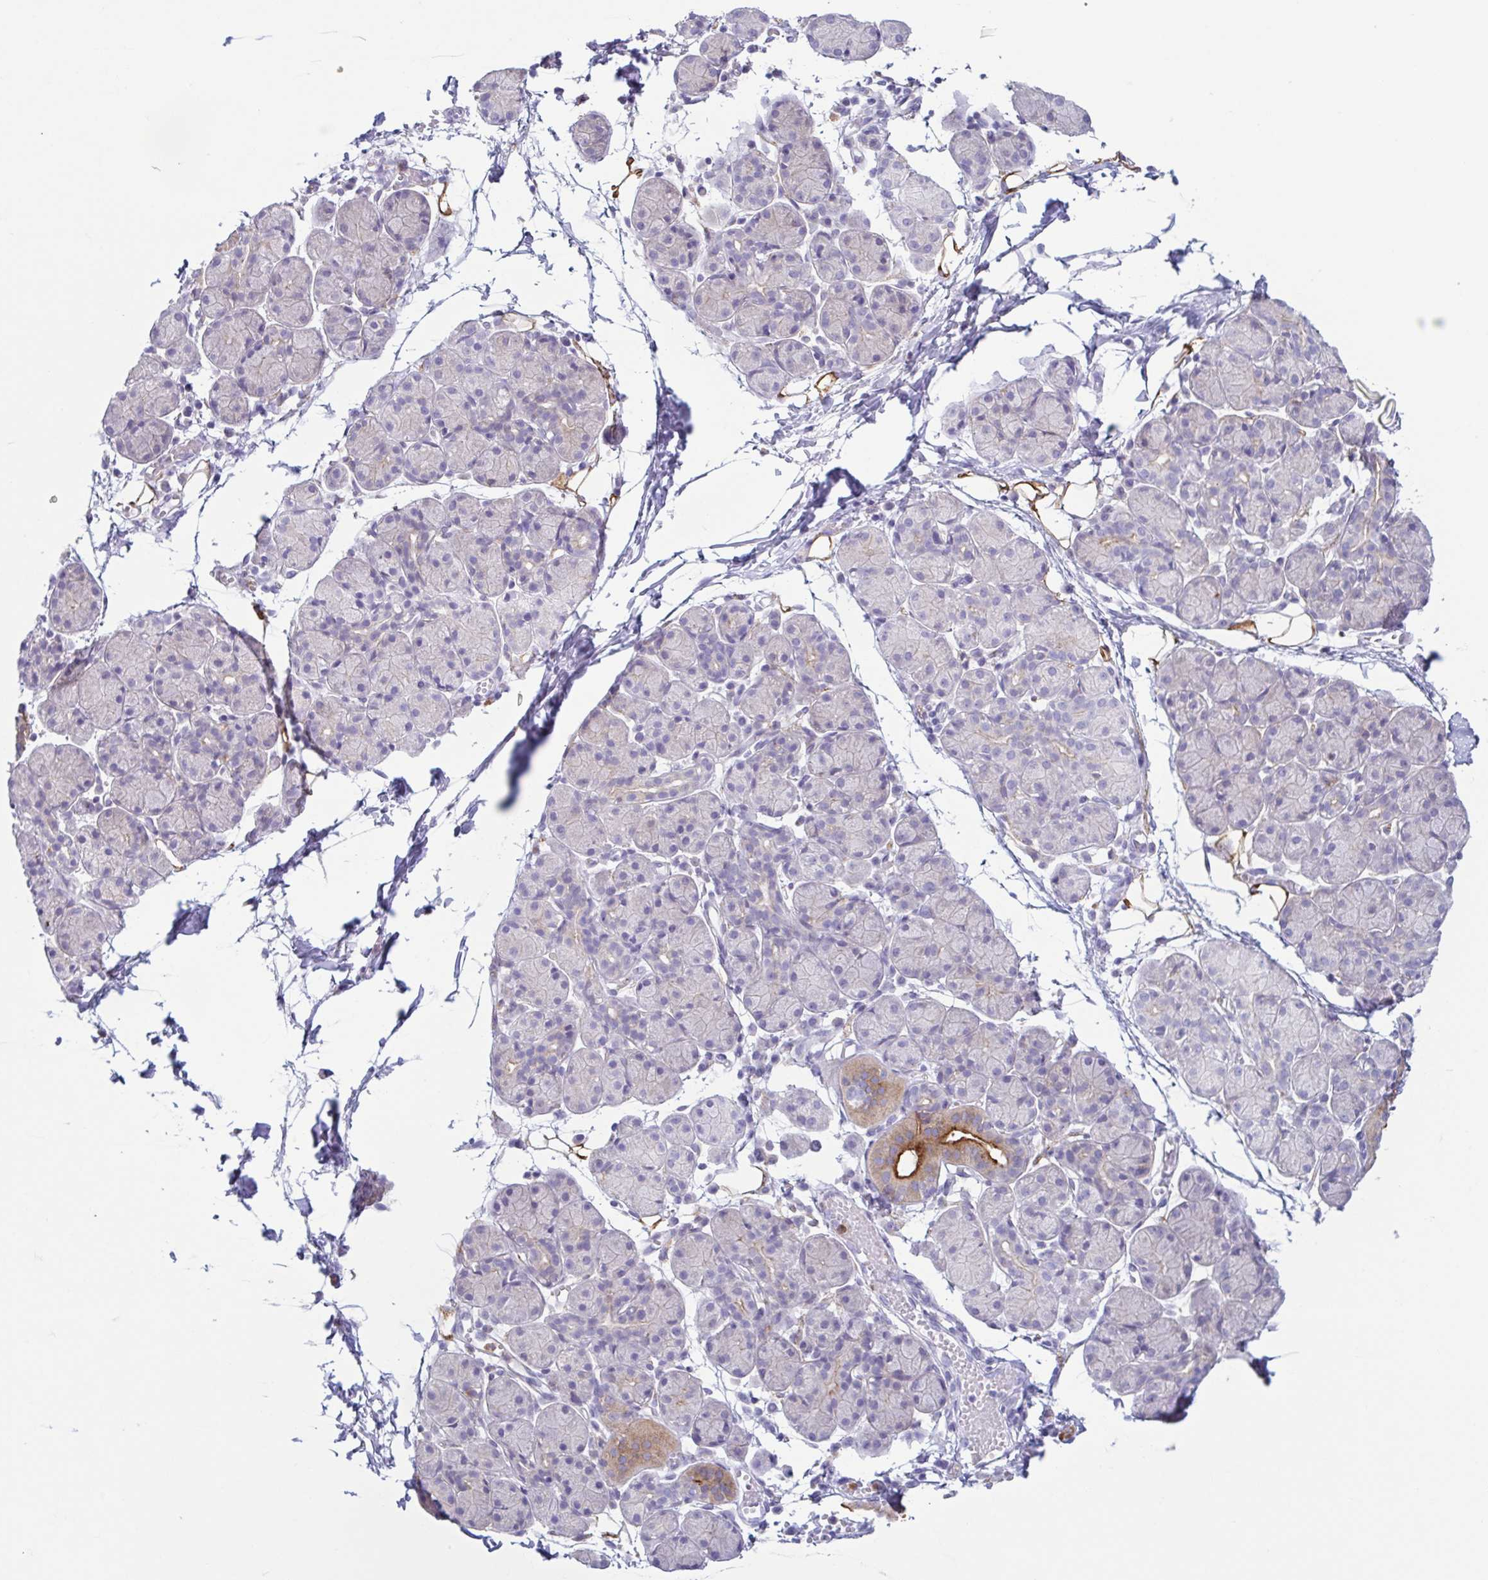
{"staining": {"intensity": "strong", "quantity": "<25%", "location": "cytoplasmic/membranous"}, "tissue": "salivary gland", "cell_type": "Glandular cells", "image_type": "normal", "snomed": [{"axis": "morphology", "description": "Normal tissue, NOS"}, {"axis": "morphology", "description": "Inflammation, NOS"}, {"axis": "topography", "description": "Lymph node"}, {"axis": "topography", "description": "Salivary gland"}], "caption": "This is a photomicrograph of immunohistochemistry (IHC) staining of unremarkable salivary gland, which shows strong staining in the cytoplasmic/membranous of glandular cells.", "gene": "ATP6V1G2", "patient": {"sex": "male", "age": 3}}